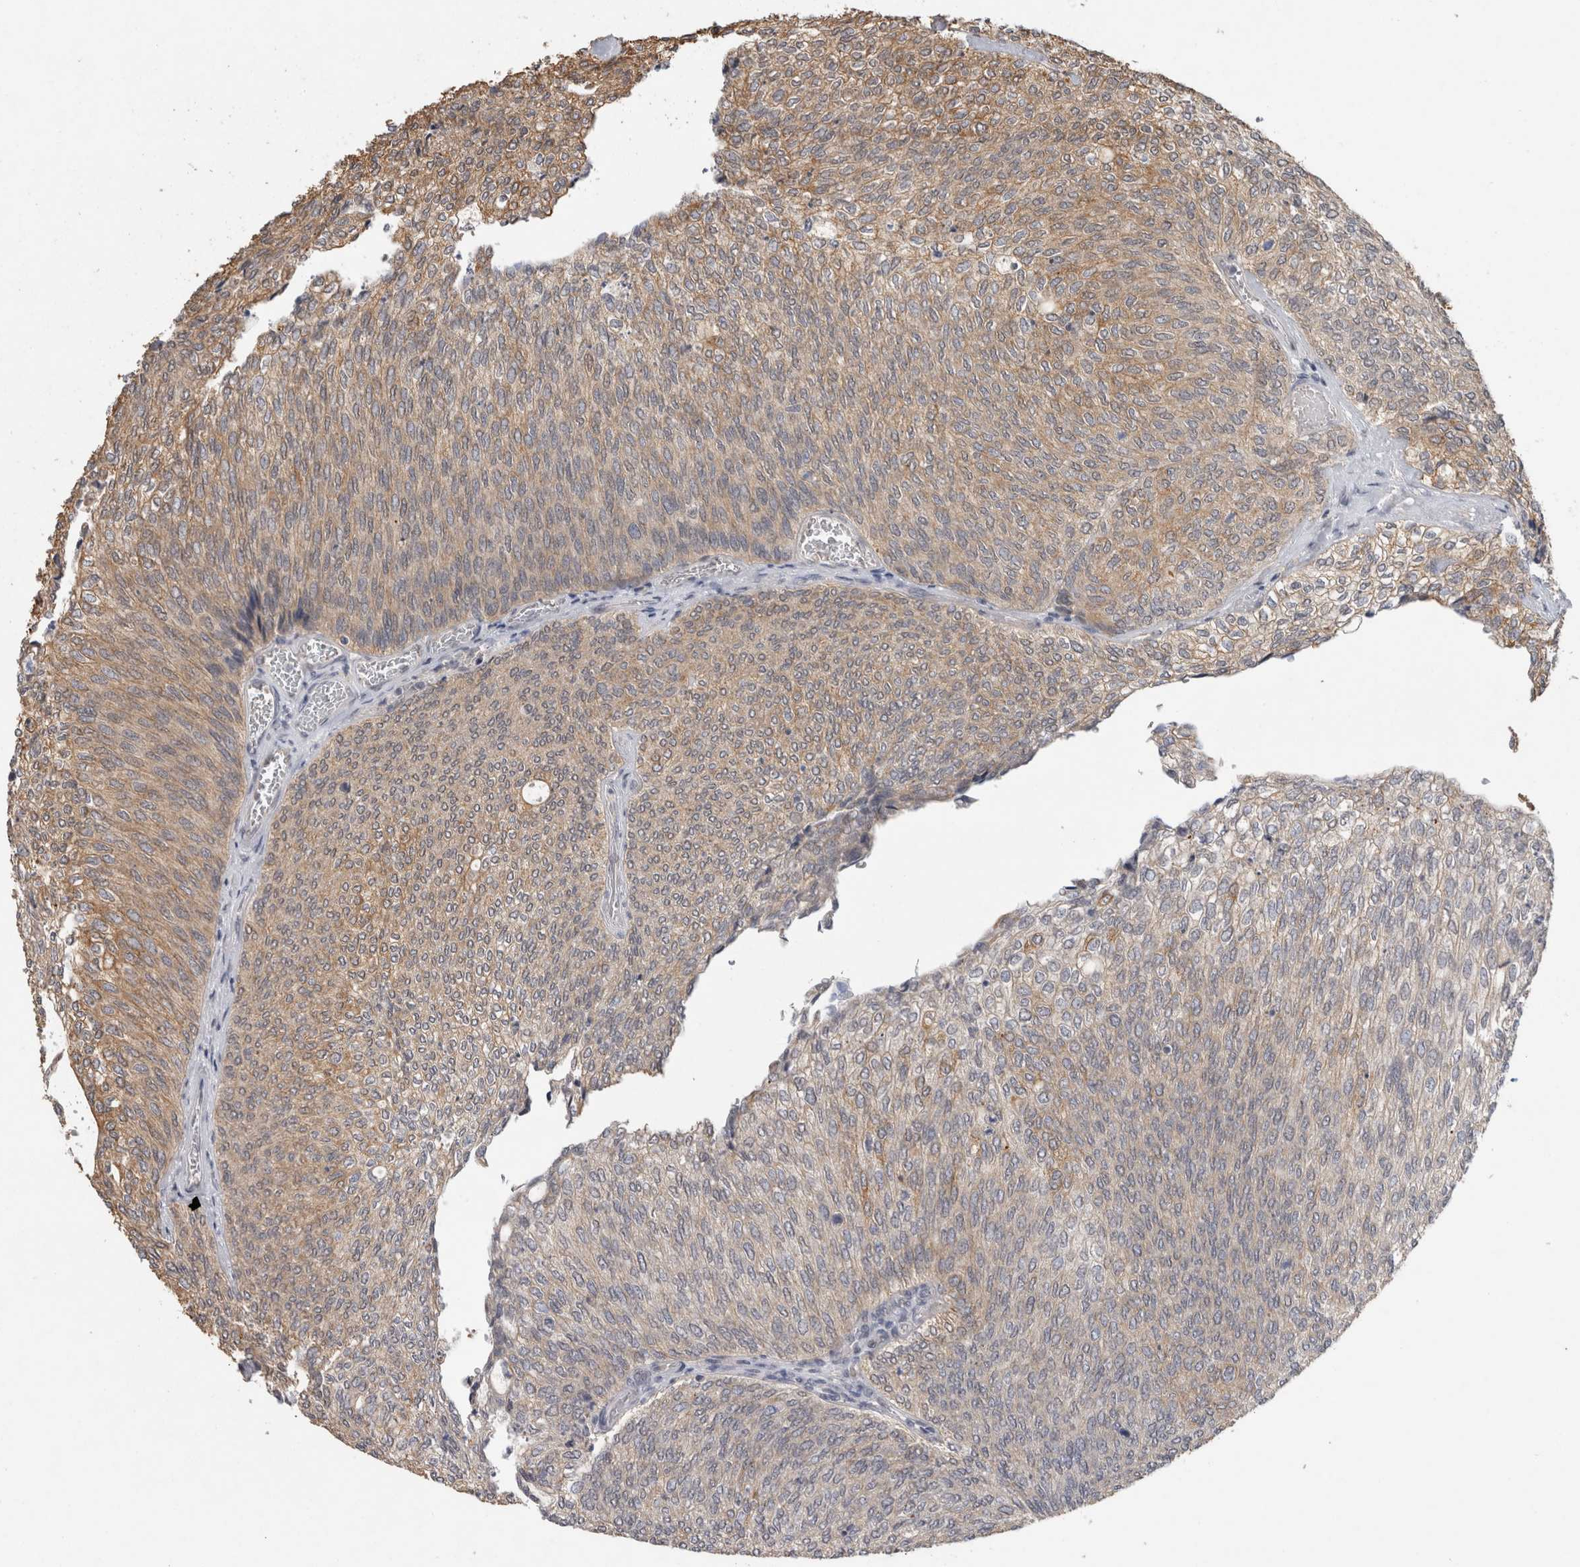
{"staining": {"intensity": "moderate", "quantity": "<25%", "location": "cytoplasmic/membranous"}, "tissue": "urothelial cancer", "cell_type": "Tumor cells", "image_type": "cancer", "snomed": [{"axis": "morphology", "description": "Urothelial carcinoma, Low grade"}, {"axis": "topography", "description": "Urinary bladder"}], "caption": "Immunohistochemical staining of human urothelial cancer reveals low levels of moderate cytoplasmic/membranous staining in about <25% of tumor cells.", "gene": "RHPN1", "patient": {"sex": "female", "age": 79}}